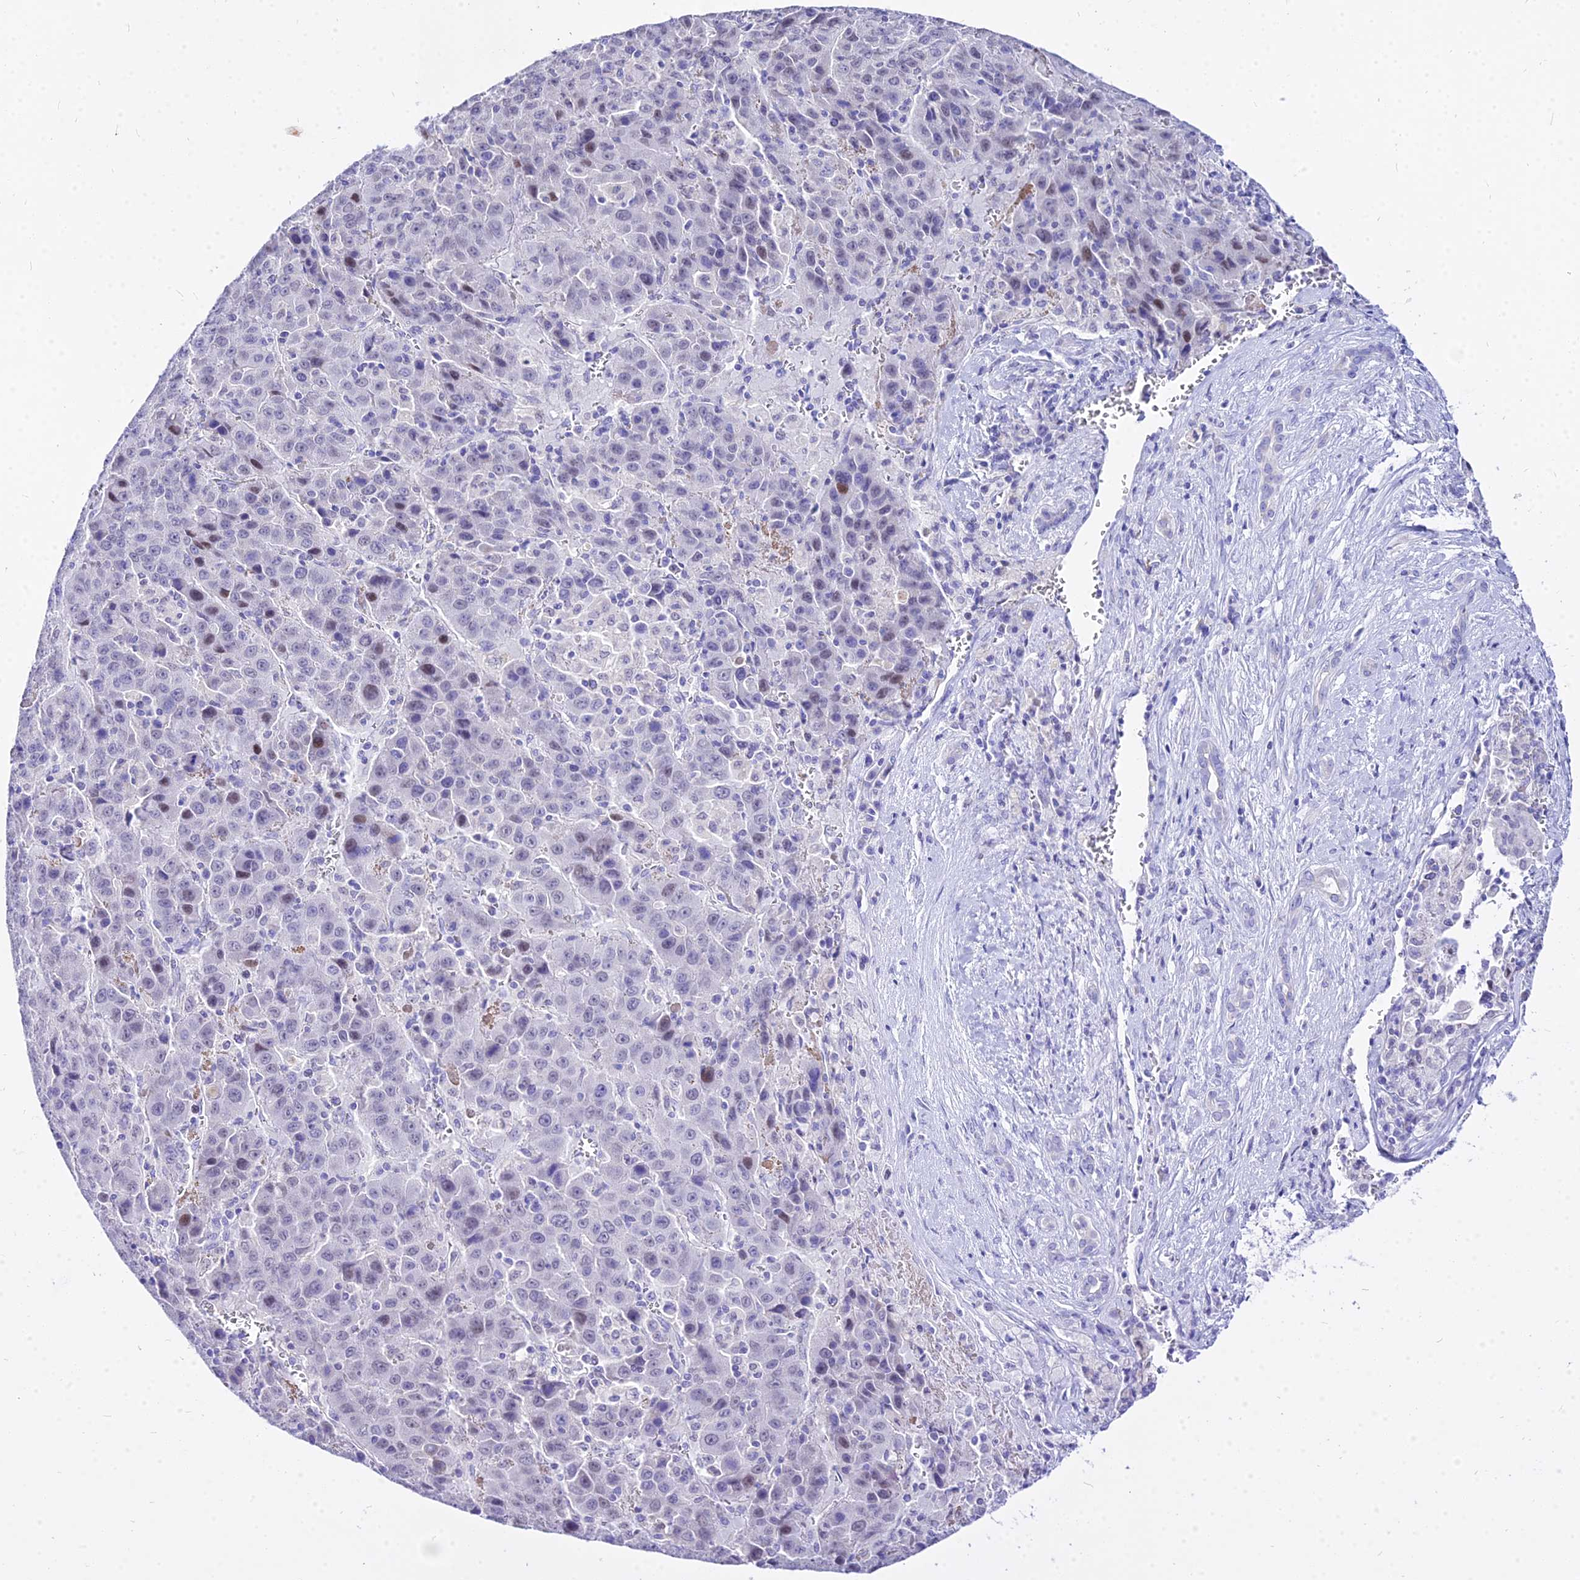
{"staining": {"intensity": "weak", "quantity": "<25%", "location": "cytoplasmic/membranous"}, "tissue": "liver cancer", "cell_type": "Tumor cells", "image_type": "cancer", "snomed": [{"axis": "morphology", "description": "Carcinoma, Hepatocellular, NOS"}, {"axis": "topography", "description": "Liver"}], "caption": "This micrograph is of hepatocellular carcinoma (liver) stained with IHC to label a protein in brown with the nuclei are counter-stained blue. There is no positivity in tumor cells.", "gene": "CARD18", "patient": {"sex": "female", "age": 53}}